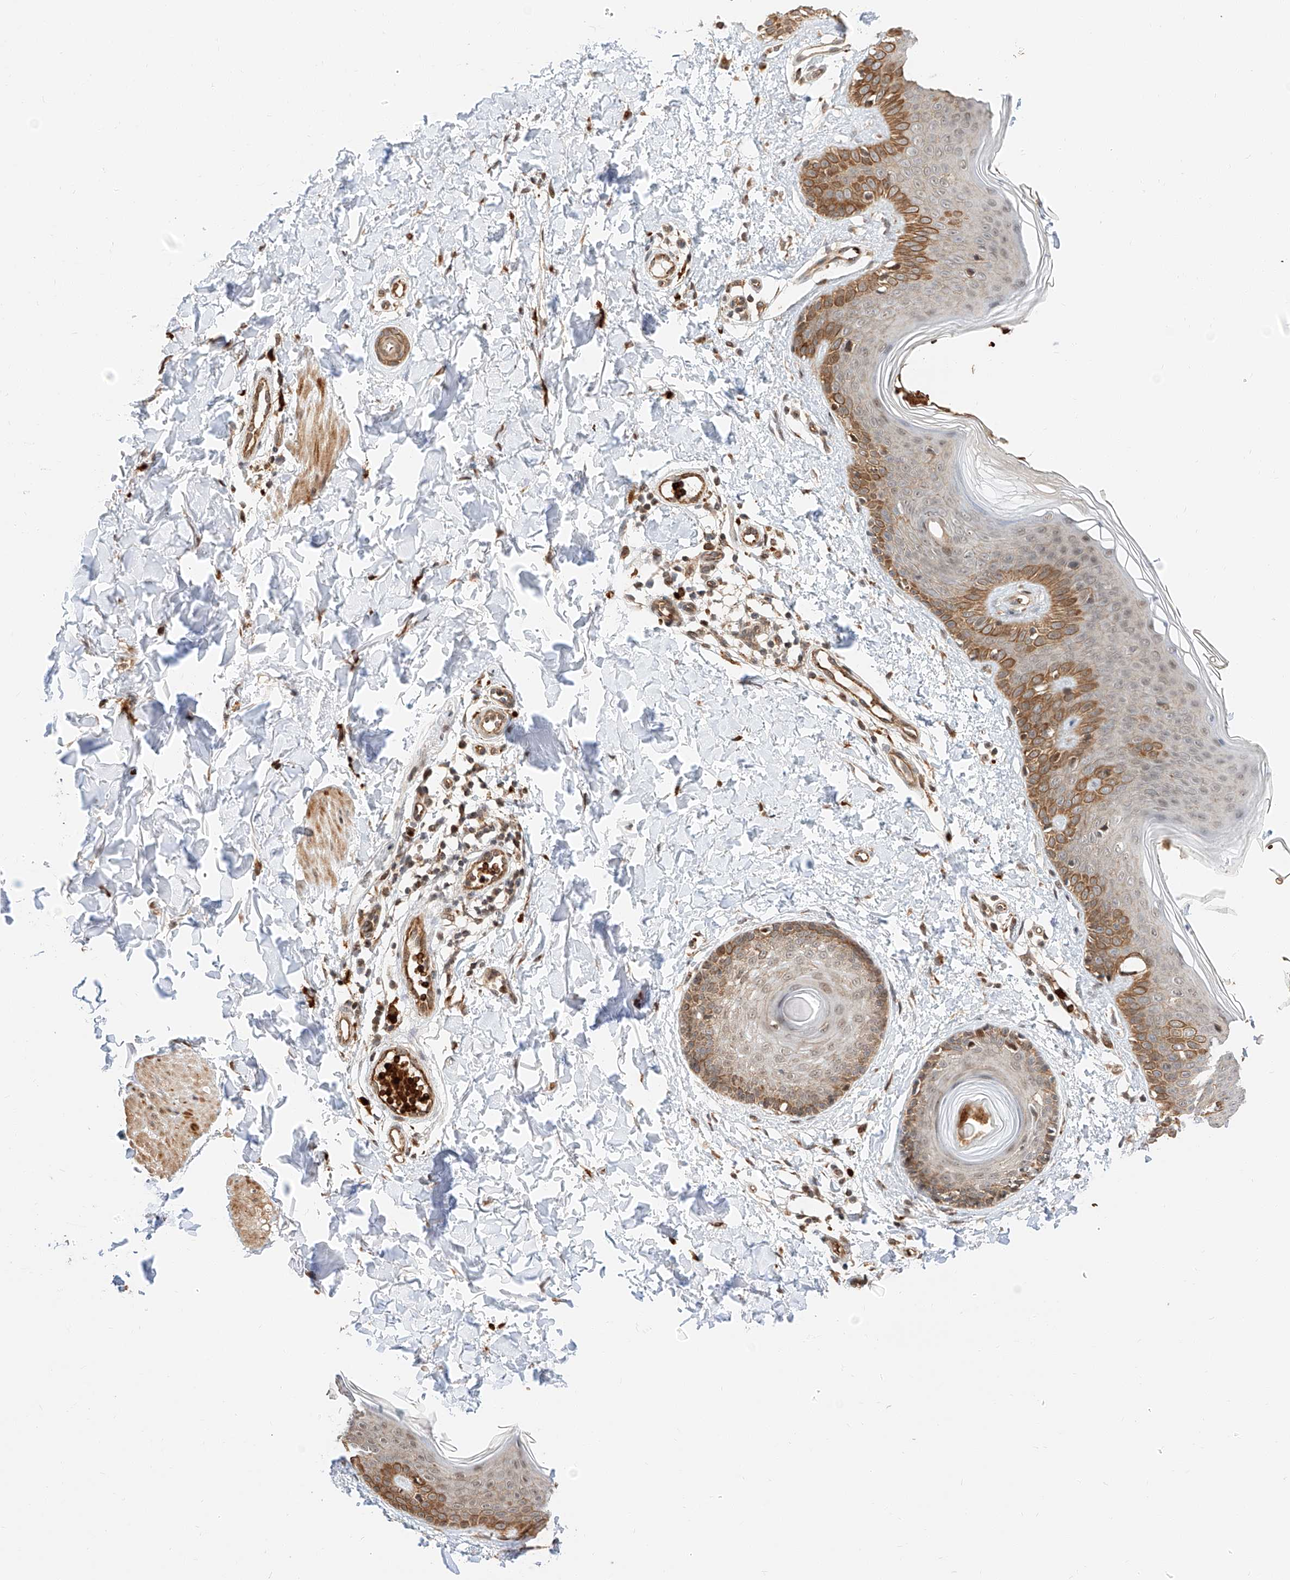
{"staining": {"intensity": "moderate", "quantity": ">75%", "location": "cytoplasmic/membranous"}, "tissue": "skin", "cell_type": "Fibroblasts", "image_type": "normal", "snomed": [{"axis": "morphology", "description": "Normal tissue, NOS"}, {"axis": "topography", "description": "Skin"}], "caption": "The histopathology image displays immunohistochemical staining of unremarkable skin. There is moderate cytoplasmic/membranous positivity is seen in approximately >75% of fibroblasts.", "gene": "THTPA", "patient": {"sex": "male", "age": 37}}